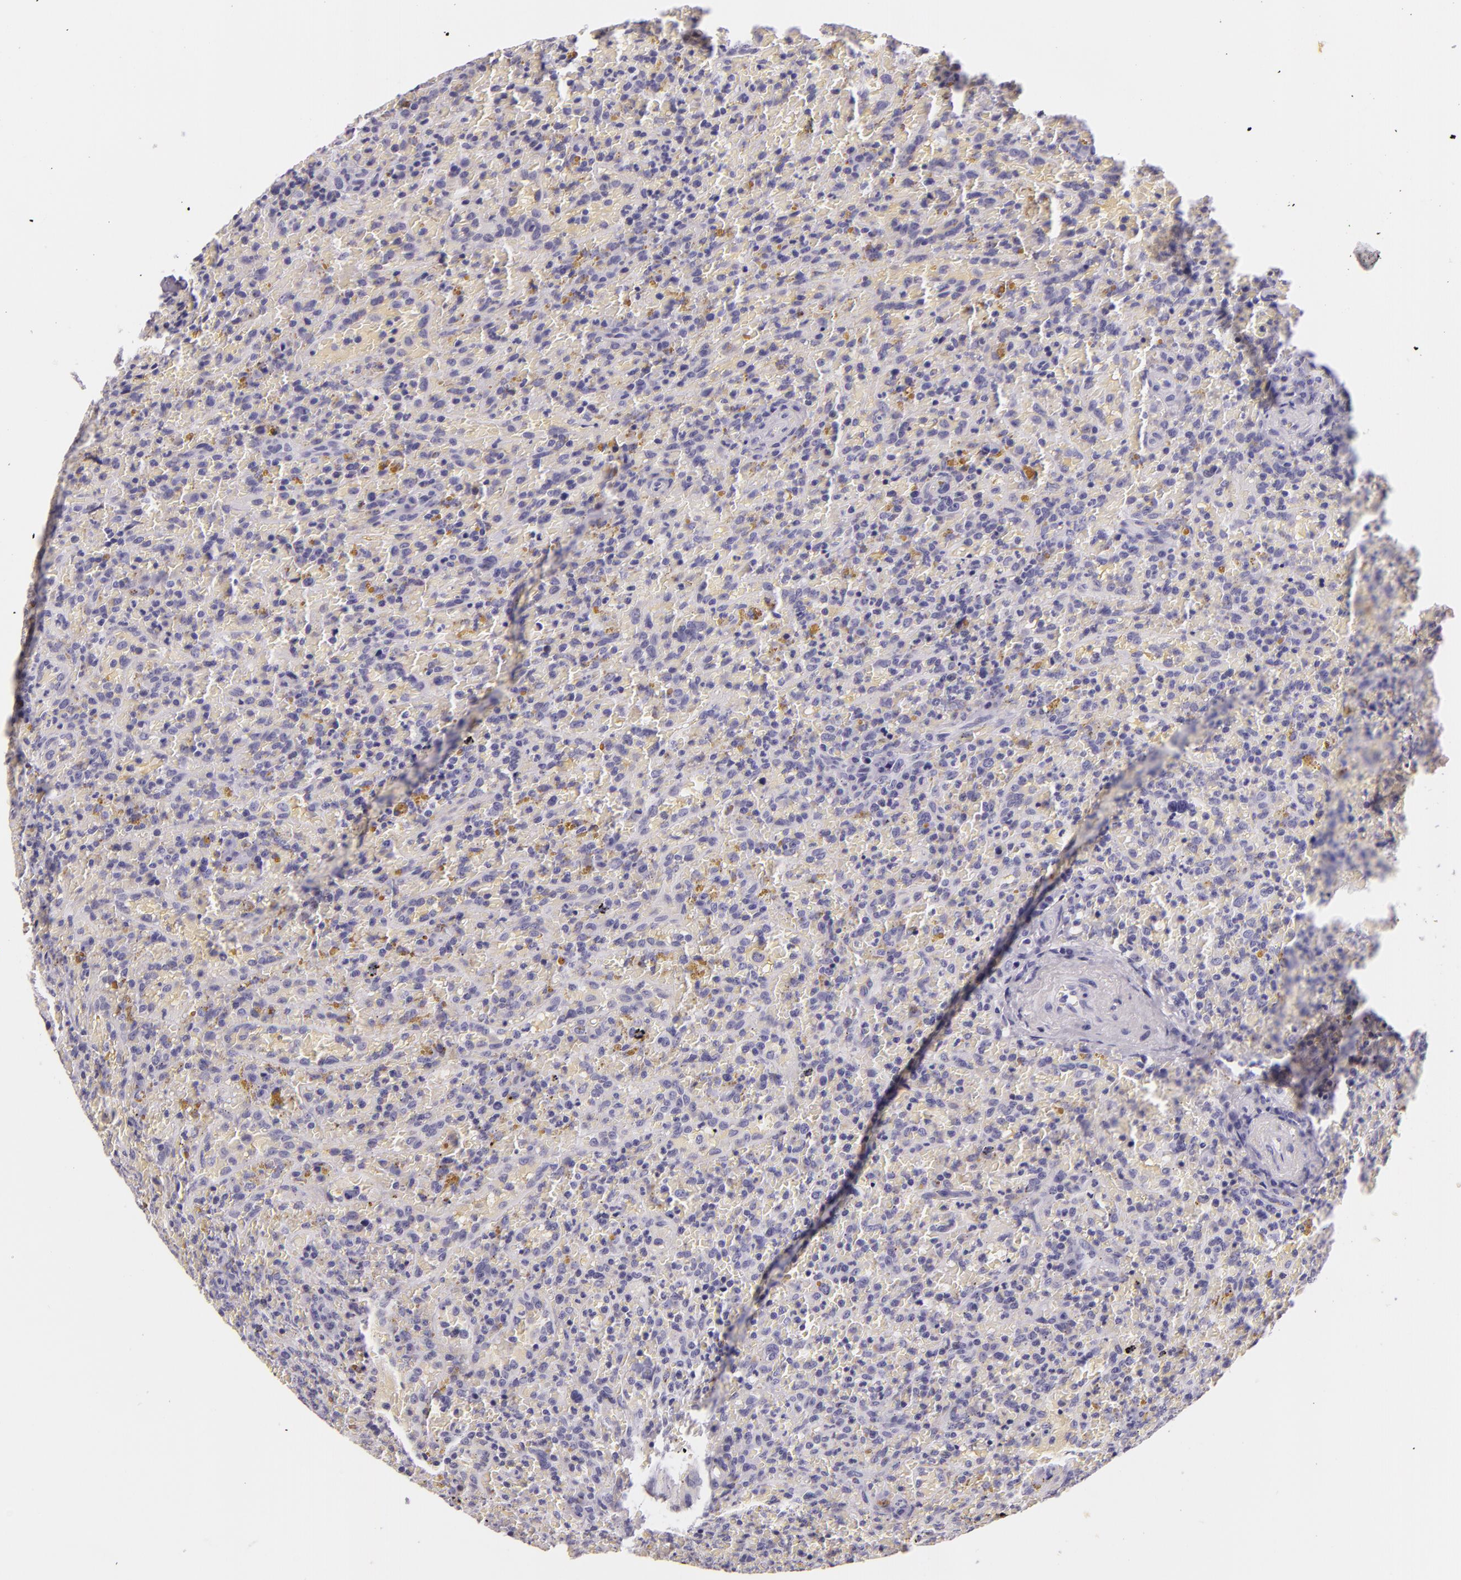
{"staining": {"intensity": "negative", "quantity": "none", "location": "none"}, "tissue": "lymphoma", "cell_type": "Tumor cells", "image_type": "cancer", "snomed": [{"axis": "morphology", "description": "Malignant lymphoma, non-Hodgkin's type, High grade"}, {"axis": "topography", "description": "Spleen"}, {"axis": "topography", "description": "Lymph node"}], "caption": "Immunohistochemistry (IHC) image of human high-grade malignant lymphoma, non-Hodgkin's type stained for a protein (brown), which displays no positivity in tumor cells. The staining is performed using DAB (3,3'-diaminobenzidine) brown chromogen with nuclei counter-stained in using hematoxylin.", "gene": "DLG4", "patient": {"sex": "female", "age": 70}}